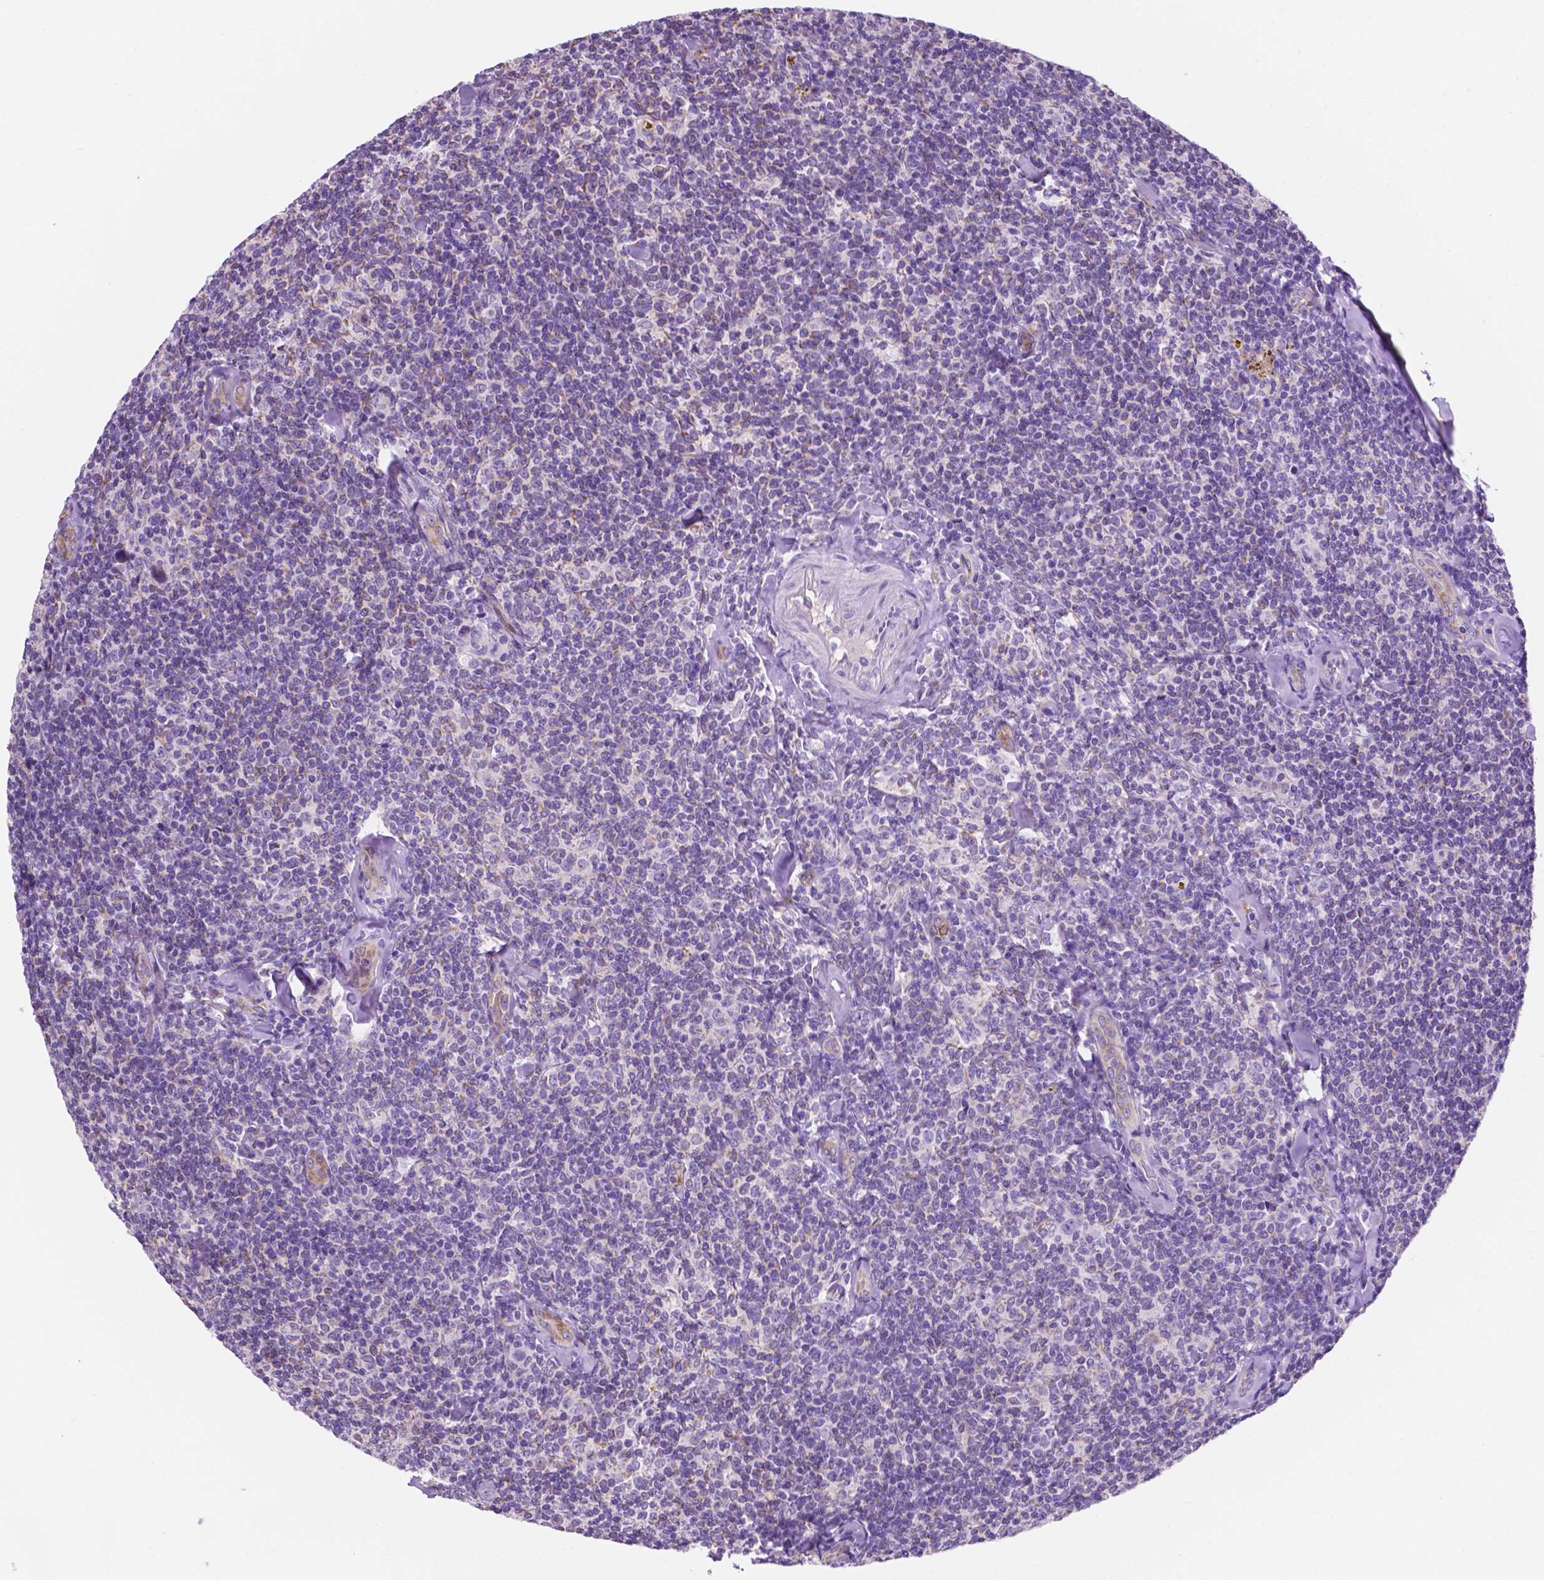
{"staining": {"intensity": "negative", "quantity": "none", "location": "none"}, "tissue": "lymphoma", "cell_type": "Tumor cells", "image_type": "cancer", "snomed": [{"axis": "morphology", "description": "Malignant lymphoma, non-Hodgkin's type, Low grade"}, {"axis": "topography", "description": "Lymph node"}], "caption": "Immunohistochemical staining of human malignant lymphoma, non-Hodgkin's type (low-grade) displays no significant staining in tumor cells. (DAB (3,3'-diaminobenzidine) immunohistochemistry (IHC) with hematoxylin counter stain).", "gene": "CEACAM7", "patient": {"sex": "female", "age": 56}}